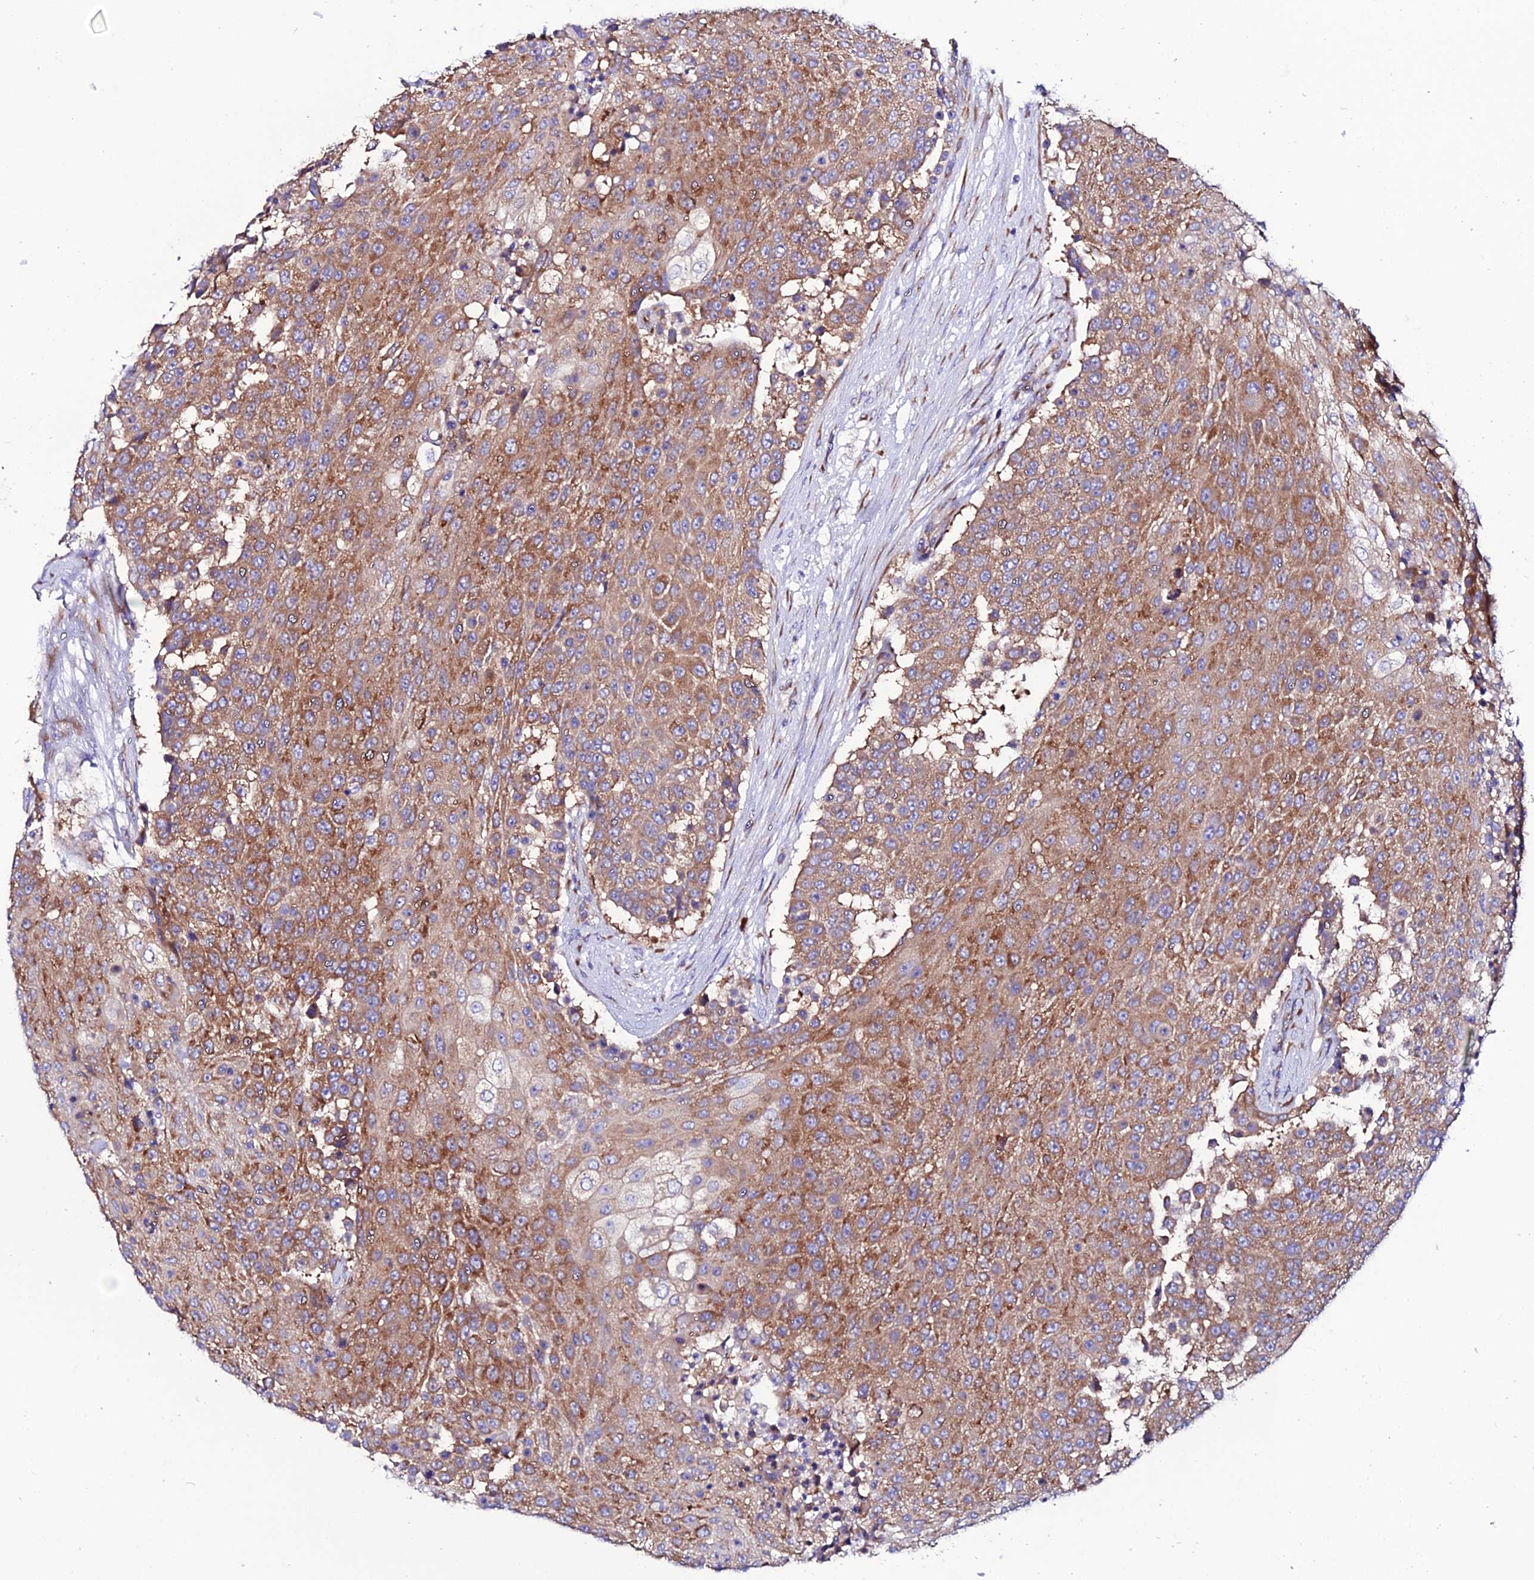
{"staining": {"intensity": "moderate", "quantity": ">75%", "location": "cytoplasmic/membranous"}, "tissue": "urothelial cancer", "cell_type": "Tumor cells", "image_type": "cancer", "snomed": [{"axis": "morphology", "description": "Urothelial carcinoma, High grade"}, {"axis": "topography", "description": "Urinary bladder"}], "caption": "The photomicrograph shows staining of urothelial carcinoma (high-grade), revealing moderate cytoplasmic/membranous protein positivity (brown color) within tumor cells. Immunohistochemistry stains the protein of interest in brown and the nuclei are stained blue.", "gene": "EEF1G", "patient": {"sex": "female", "age": 63}}